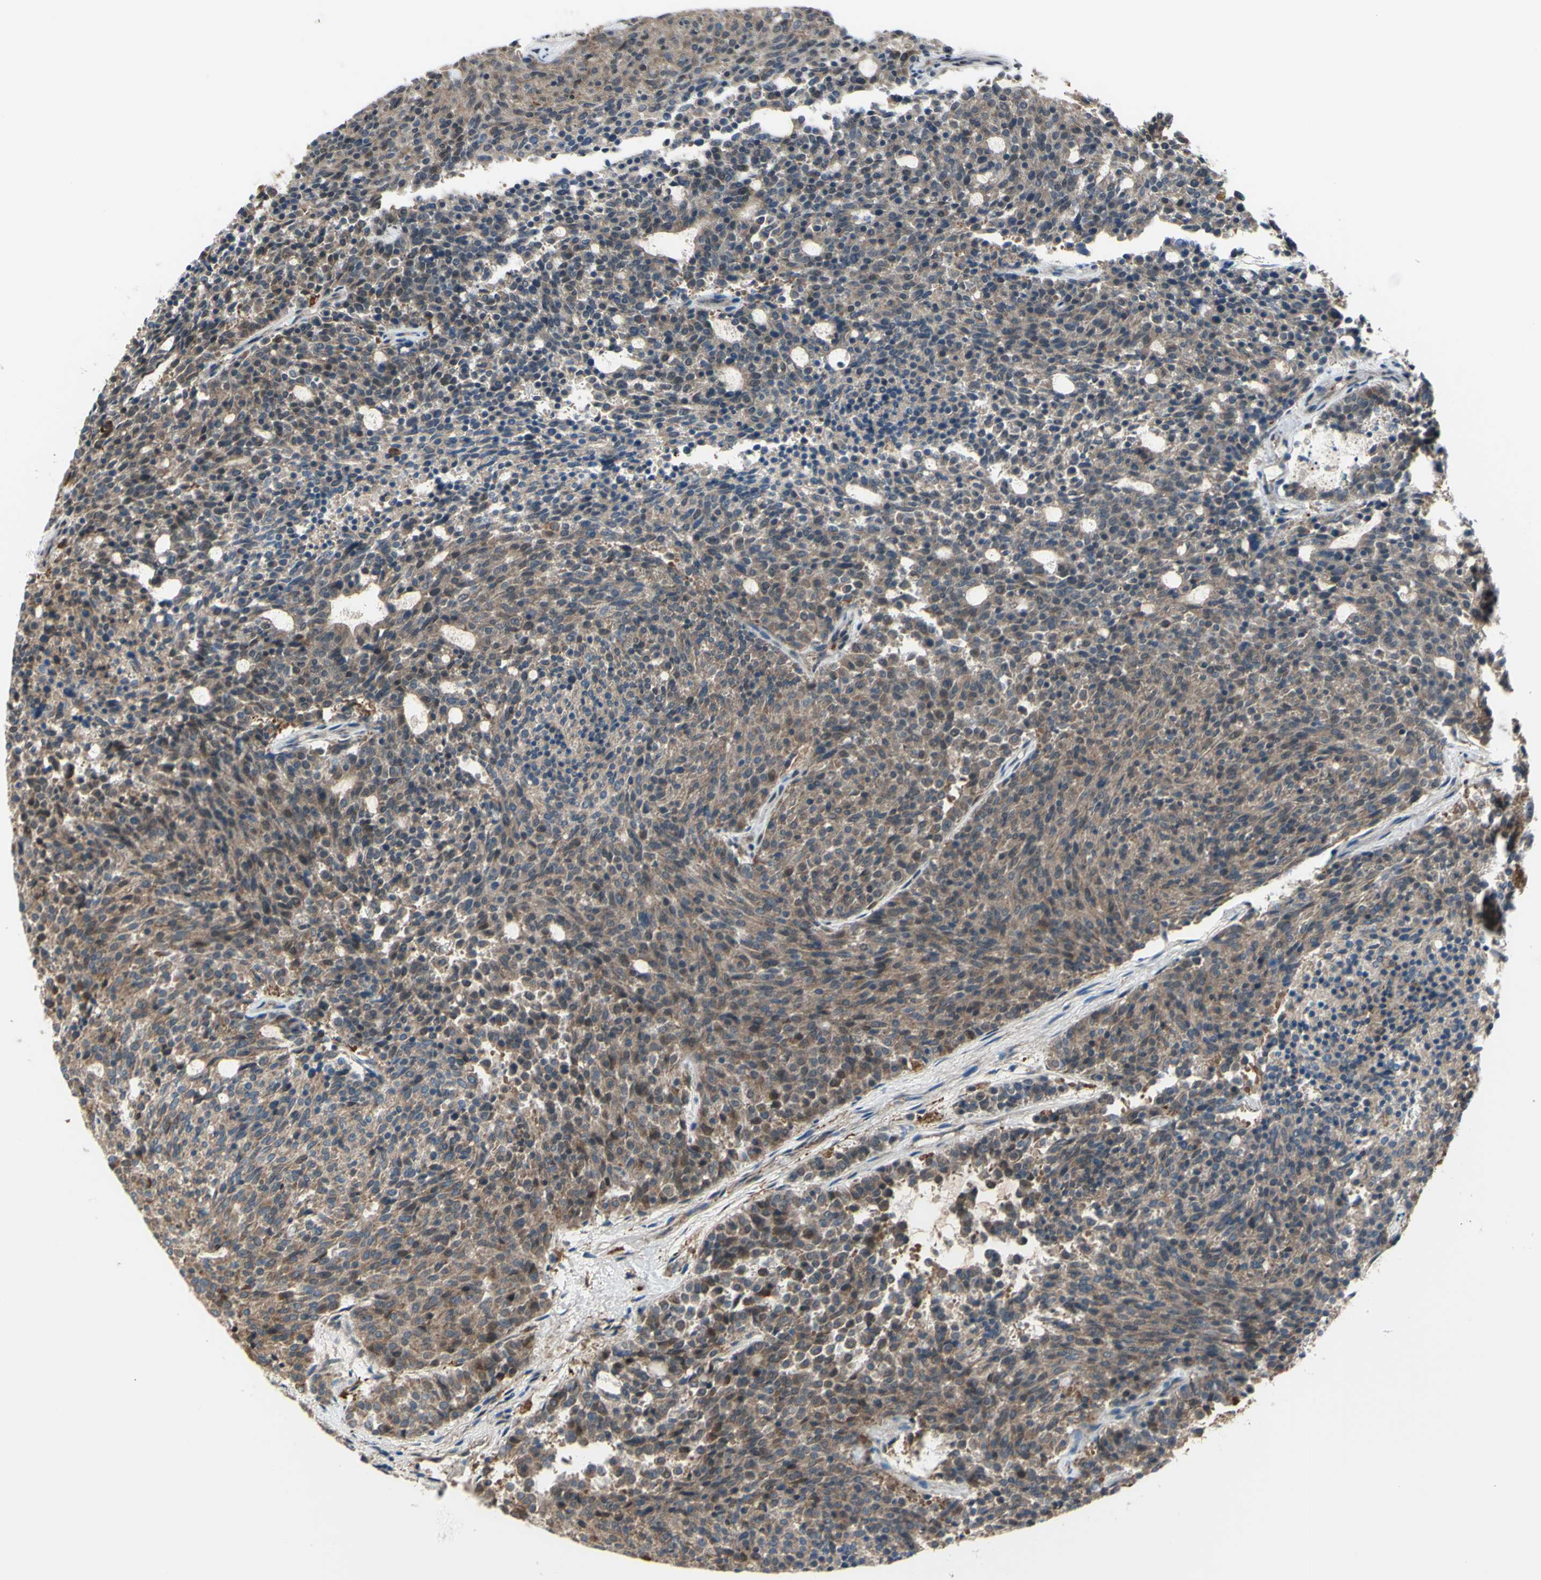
{"staining": {"intensity": "moderate", "quantity": ">75%", "location": "cytoplasmic/membranous"}, "tissue": "carcinoid", "cell_type": "Tumor cells", "image_type": "cancer", "snomed": [{"axis": "morphology", "description": "Carcinoid, malignant, NOS"}, {"axis": "topography", "description": "Pancreas"}], "caption": "Immunohistochemistry (IHC) histopathology image of human carcinoid stained for a protein (brown), which shows medium levels of moderate cytoplasmic/membranous expression in approximately >75% of tumor cells.", "gene": "IGSF9B", "patient": {"sex": "female", "age": 54}}